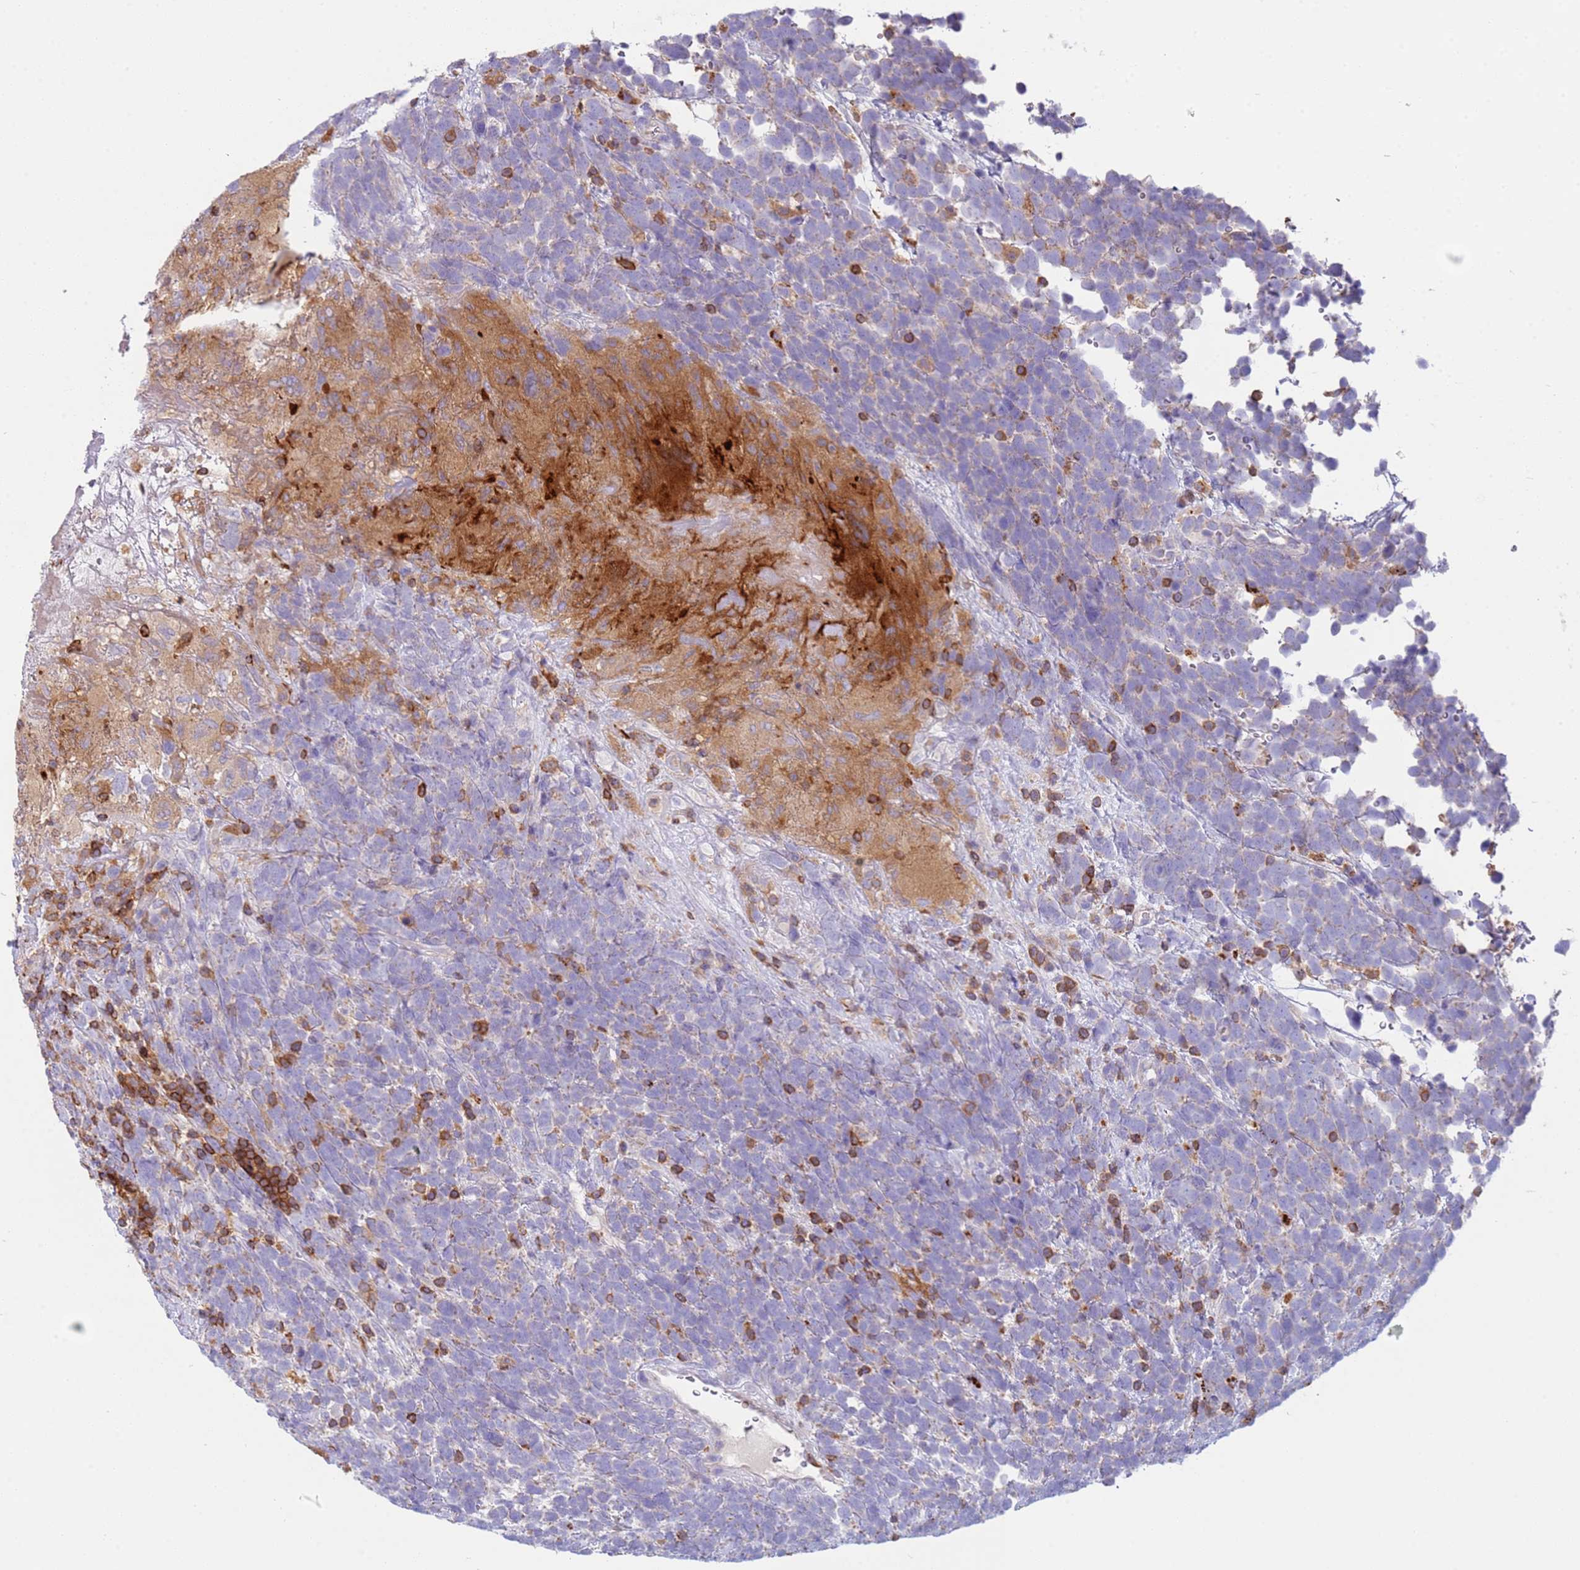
{"staining": {"intensity": "negative", "quantity": "none", "location": "none"}, "tissue": "urothelial cancer", "cell_type": "Tumor cells", "image_type": "cancer", "snomed": [{"axis": "morphology", "description": "Urothelial carcinoma, High grade"}, {"axis": "topography", "description": "Urinary bladder"}], "caption": "Immunohistochemical staining of human urothelial cancer displays no significant staining in tumor cells. (Stains: DAB immunohistochemistry with hematoxylin counter stain, Microscopy: brightfield microscopy at high magnification).", "gene": "TTPAL", "patient": {"sex": "female", "age": 82}}